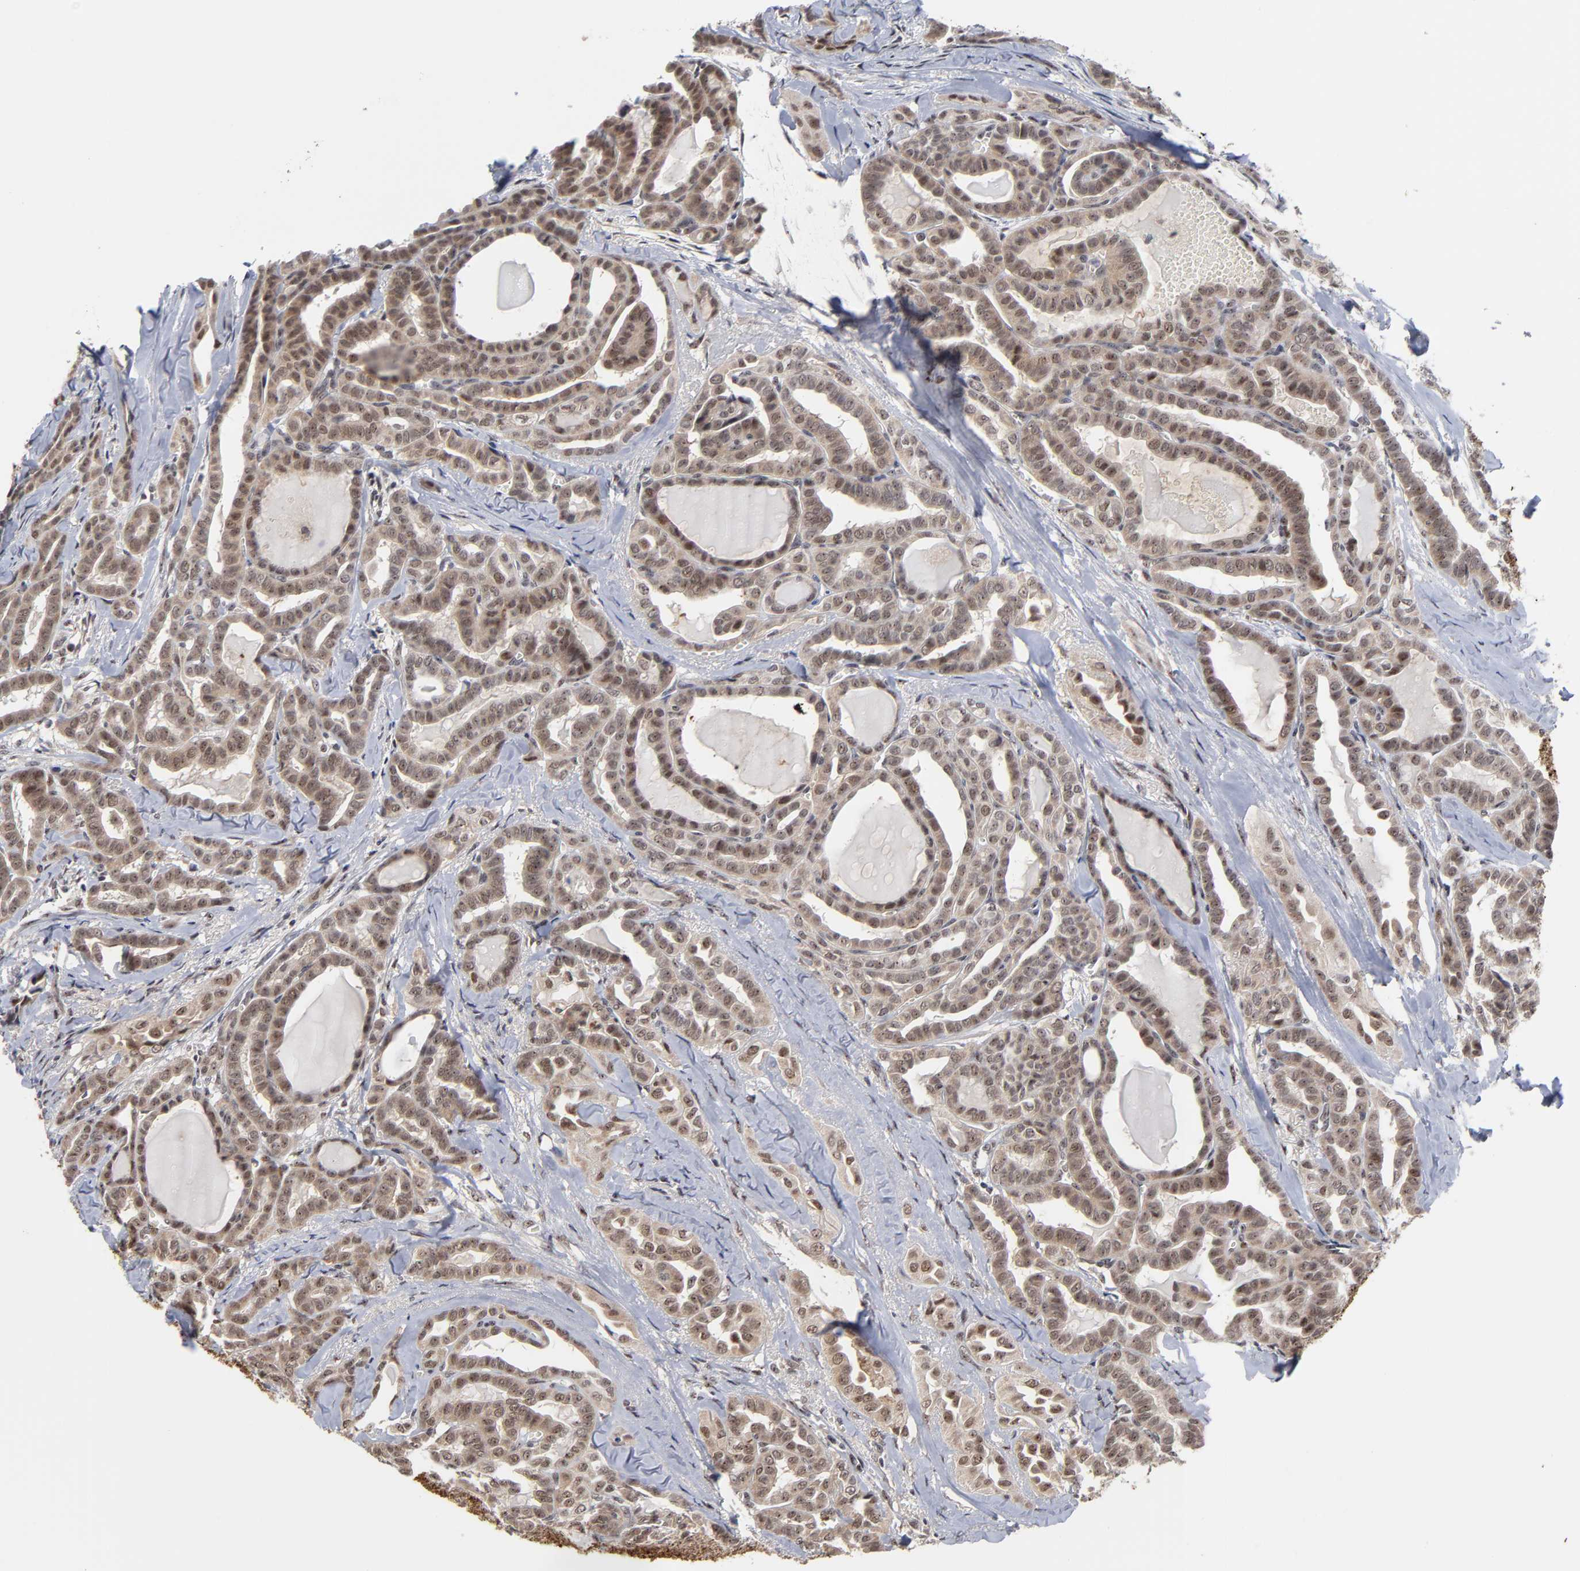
{"staining": {"intensity": "weak", "quantity": "25%-75%", "location": "nuclear"}, "tissue": "thyroid cancer", "cell_type": "Tumor cells", "image_type": "cancer", "snomed": [{"axis": "morphology", "description": "Carcinoma, NOS"}, {"axis": "topography", "description": "Thyroid gland"}], "caption": "A brown stain highlights weak nuclear positivity of a protein in human thyroid cancer tumor cells.", "gene": "ZNF419", "patient": {"sex": "female", "age": 91}}